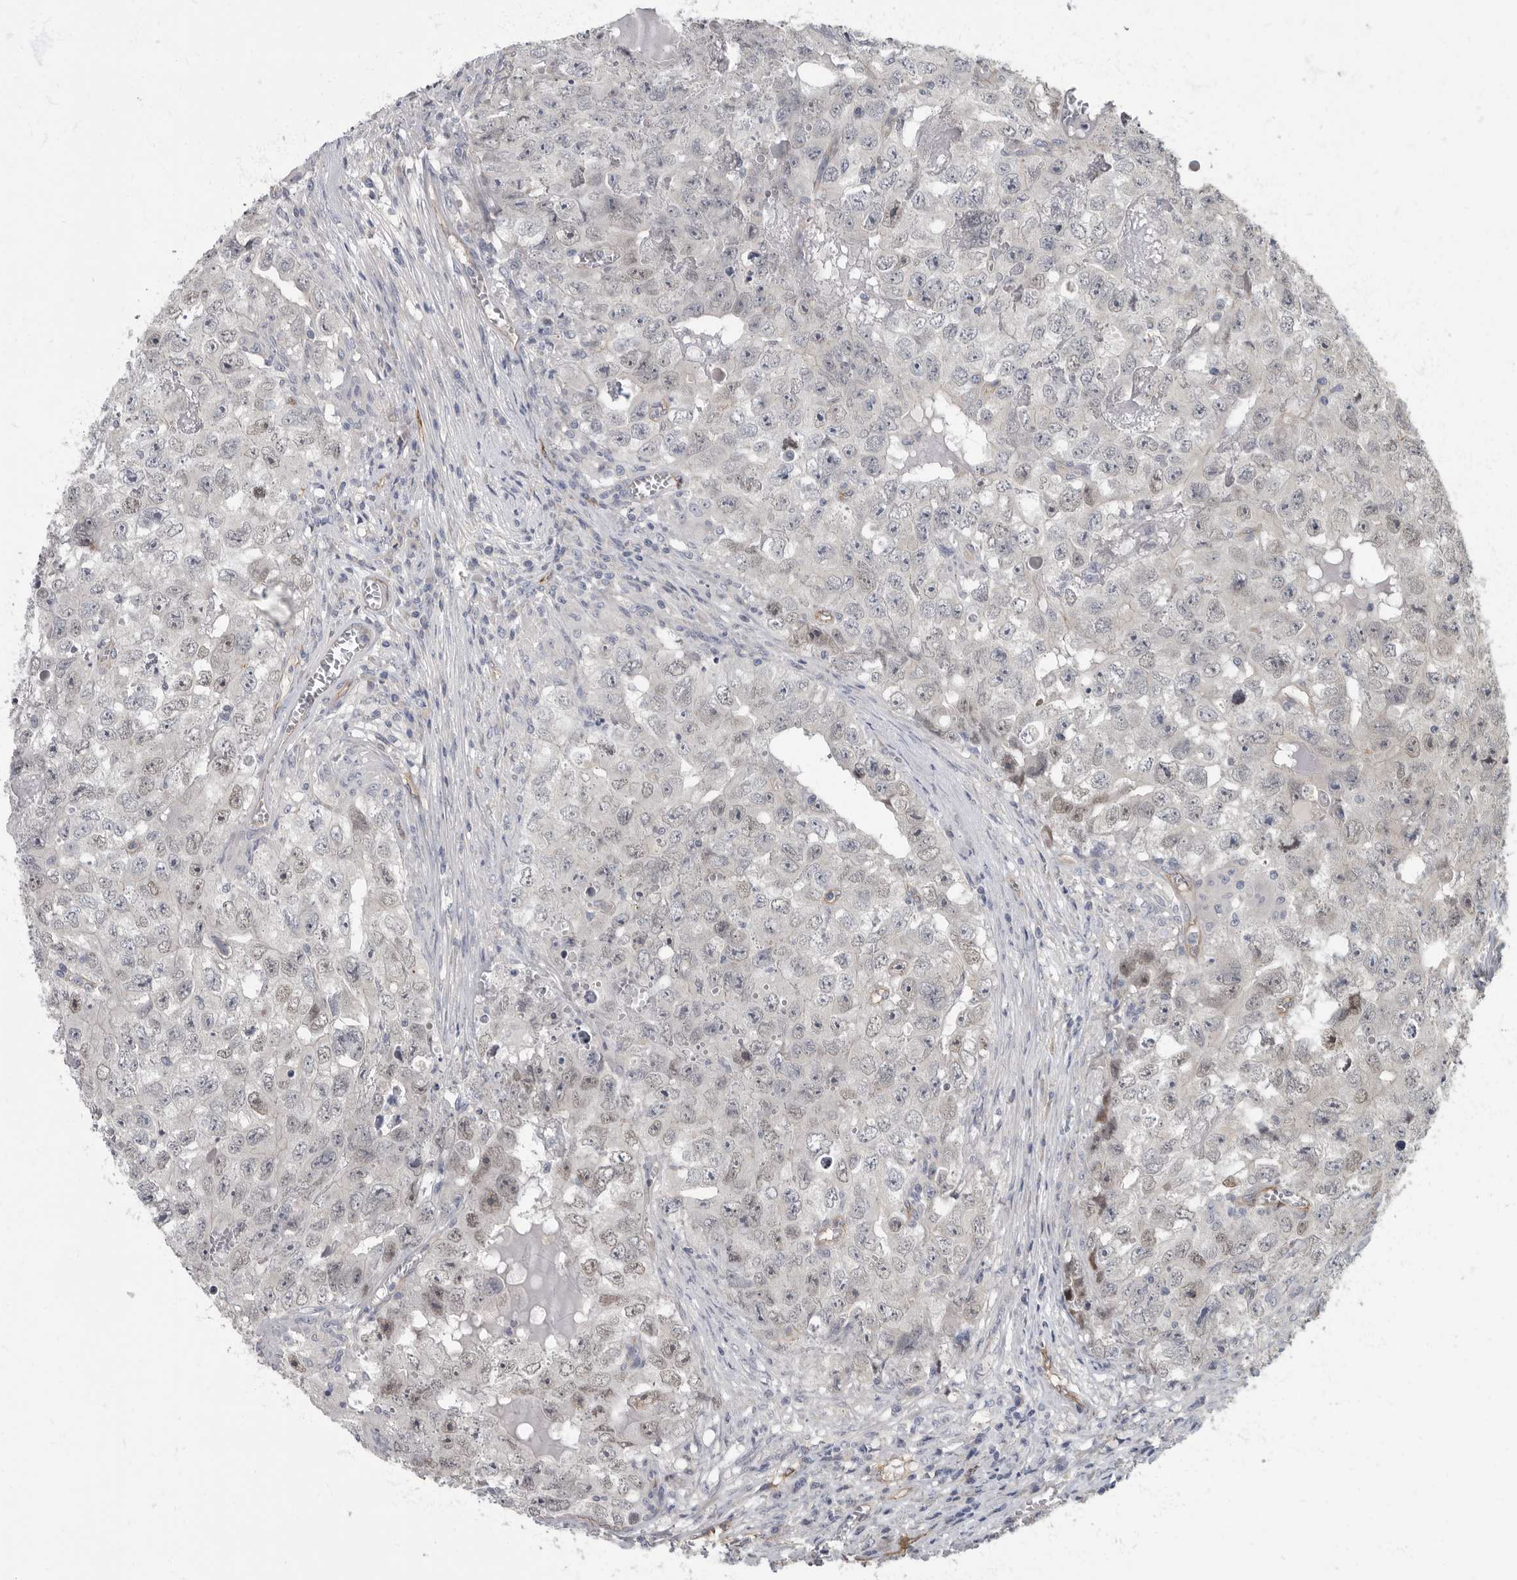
{"staining": {"intensity": "negative", "quantity": "none", "location": "none"}, "tissue": "testis cancer", "cell_type": "Tumor cells", "image_type": "cancer", "snomed": [{"axis": "morphology", "description": "Seminoma, NOS"}, {"axis": "morphology", "description": "Carcinoma, Embryonal, NOS"}, {"axis": "topography", "description": "Testis"}], "caption": "Testis seminoma stained for a protein using immunohistochemistry (IHC) exhibits no expression tumor cells.", "gene": "PDK1", "patient": {"sex": "male", "age": 43}}